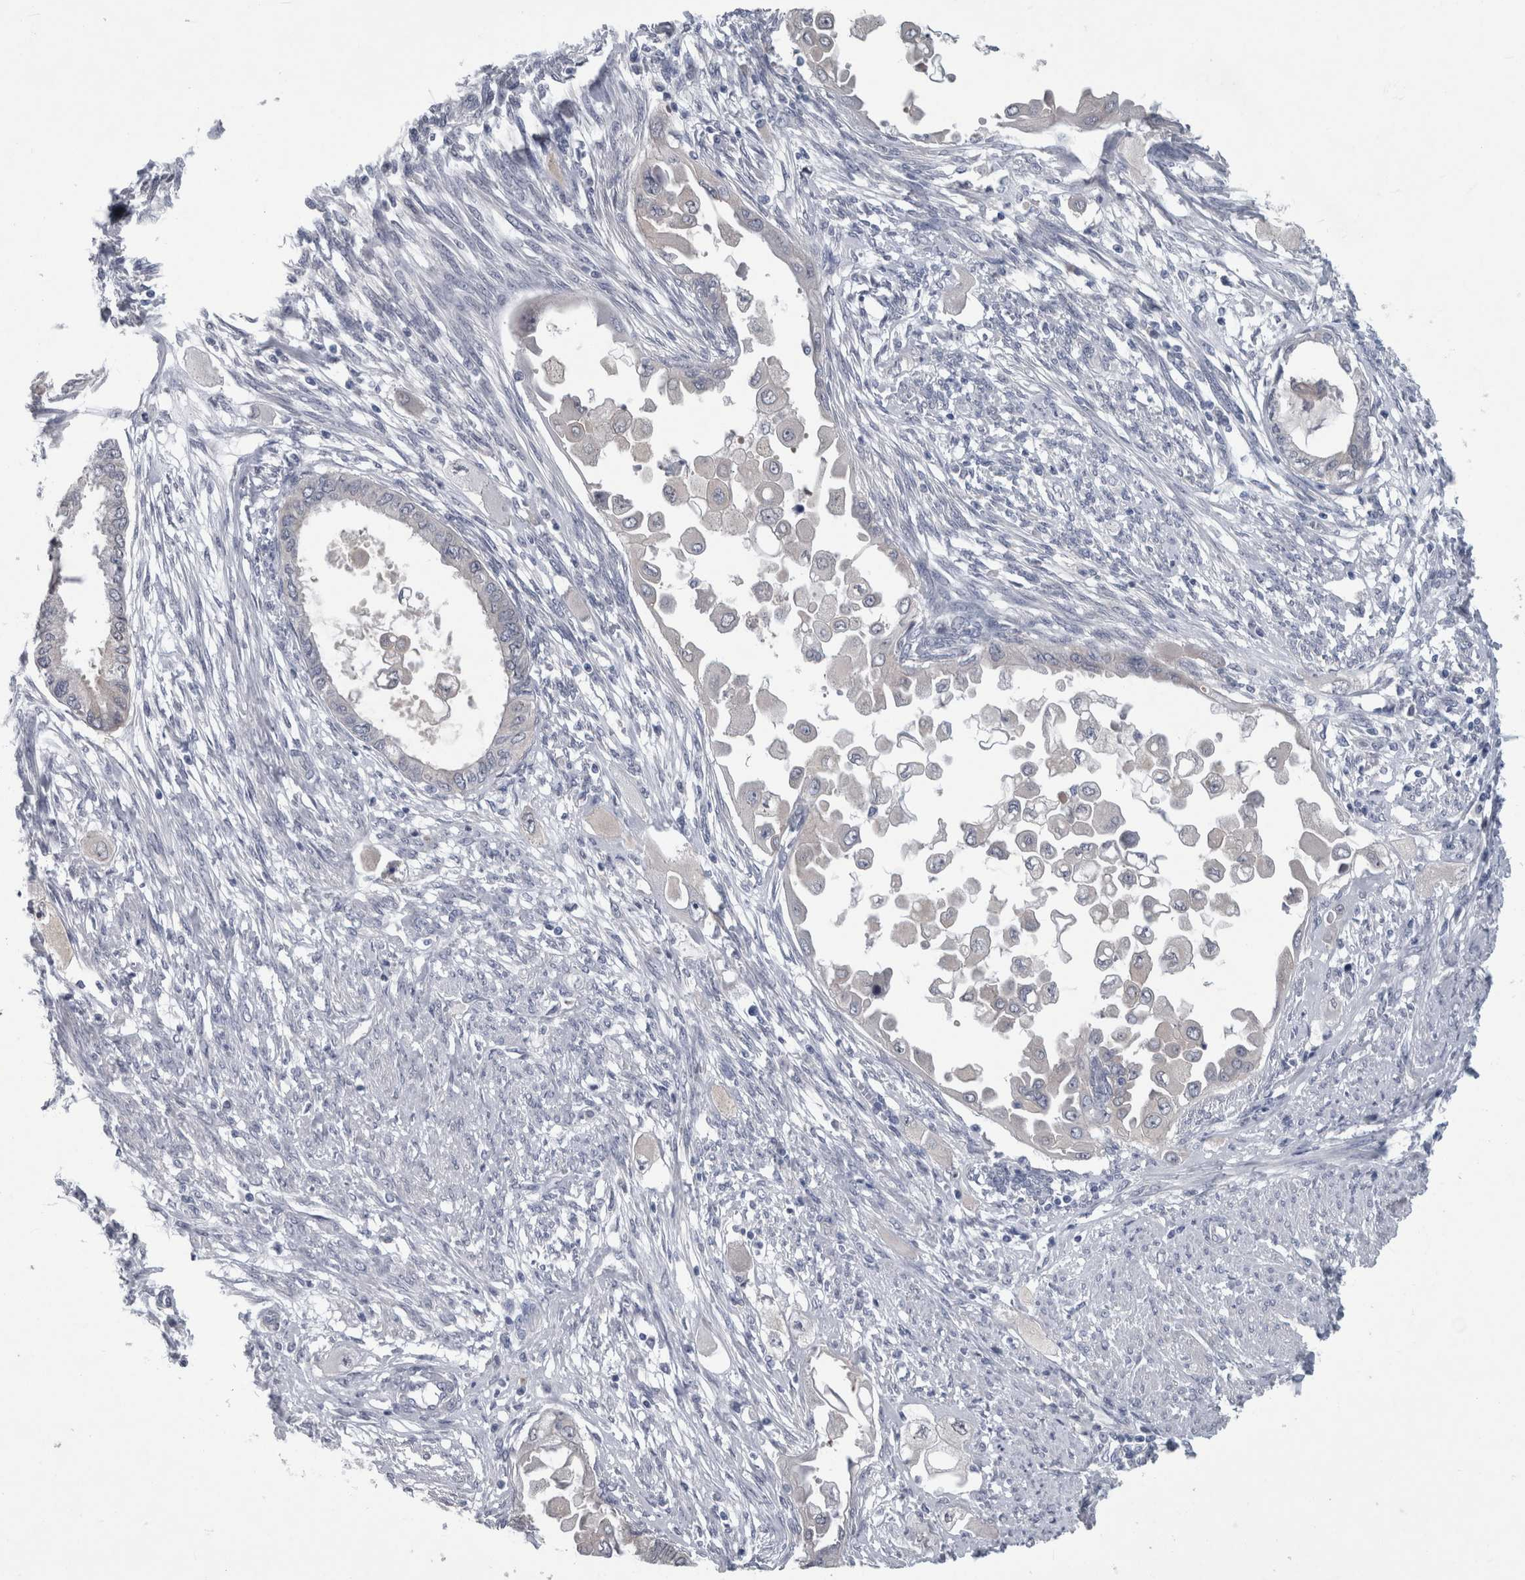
{"staining": {"intensity": "negative", "quantity": "none", "location": "none"}, "tissue": "cervical cancer", "cell_type": "Tumor cells", "image_type": "cancer", "snomed": [{"axis": "morphology", "description": "Normal tissue, NOS"}, {"axis": "morphology", "description": "Adenocarcinoma, NOS"}, {"axis": "topography", "description": "Cervix"}, {"axis": "topography", "description": "Endometrium"}], "caption": "High magnification brightfield microscopy of cervical adenocarcinoma stained with DAB (3,3'-diaminobenzidine) (brown) and counterstained with hematoxylin (blue): tumor cells show no significant expression.", "gene": "FAM83H", "patient": {"sex": "female", "age": 86}}